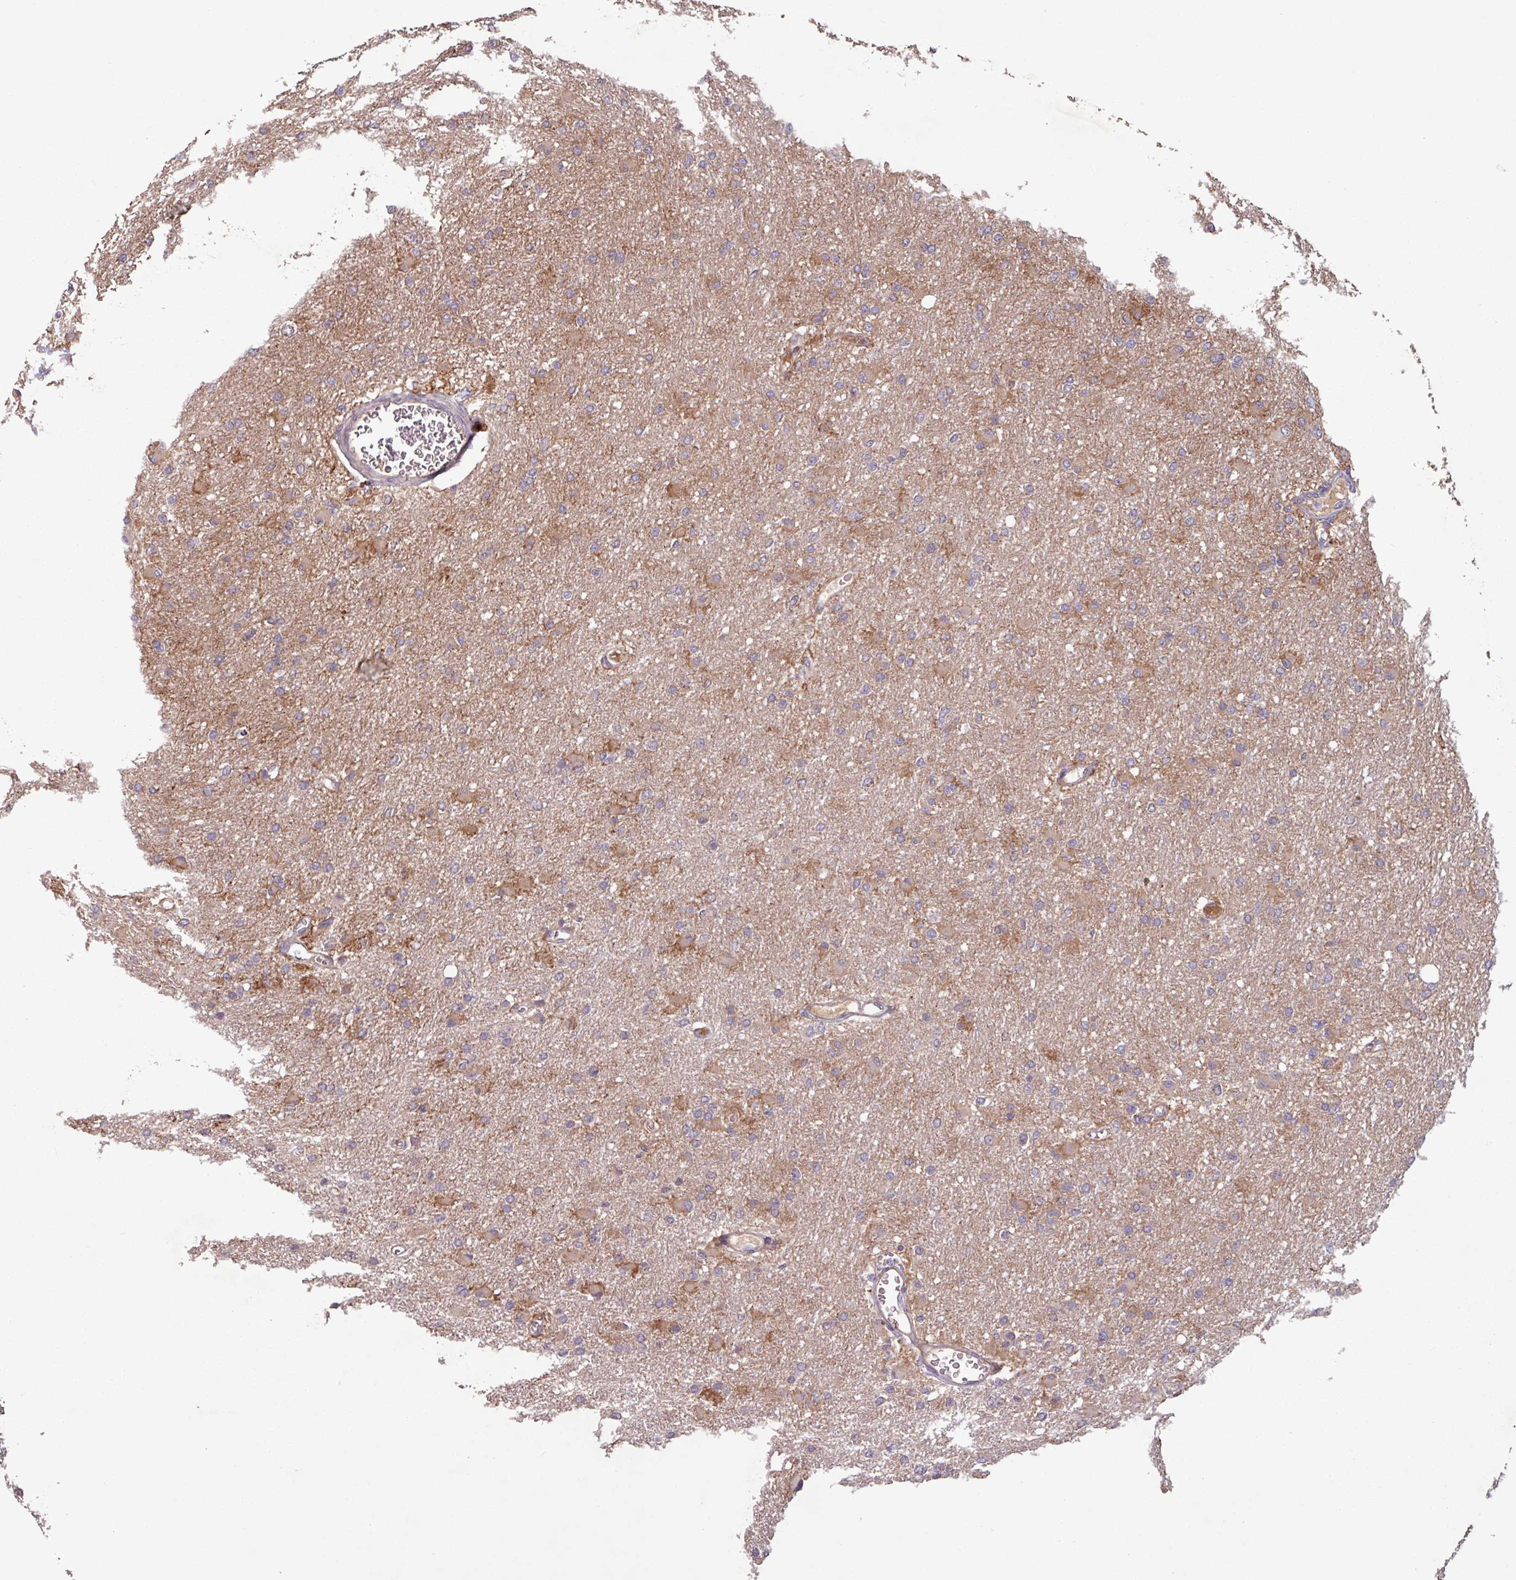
{"staining": {"intensity": "weak", "quantity": "25%-75%", "location": "cytoplasmic/membranous"}, "tissue": "glioma", "cell_type": "Tumor cells", "image_type": "cancer", "snomed": [{"axis": "morphology", "description": "Glioma, malignant, High grade"}, {"axis": "topography", "description": "Cerebral cortex"}], "caption": "A histopathology image of human glioma stained for a protein exhibits weak cytoplasmic/membranous brown staining in tumor cells. (IHC, brightfield microscopy, high magnification).", "gene": "TMEM88", "patient": {"sex": "female", "age": 36}}